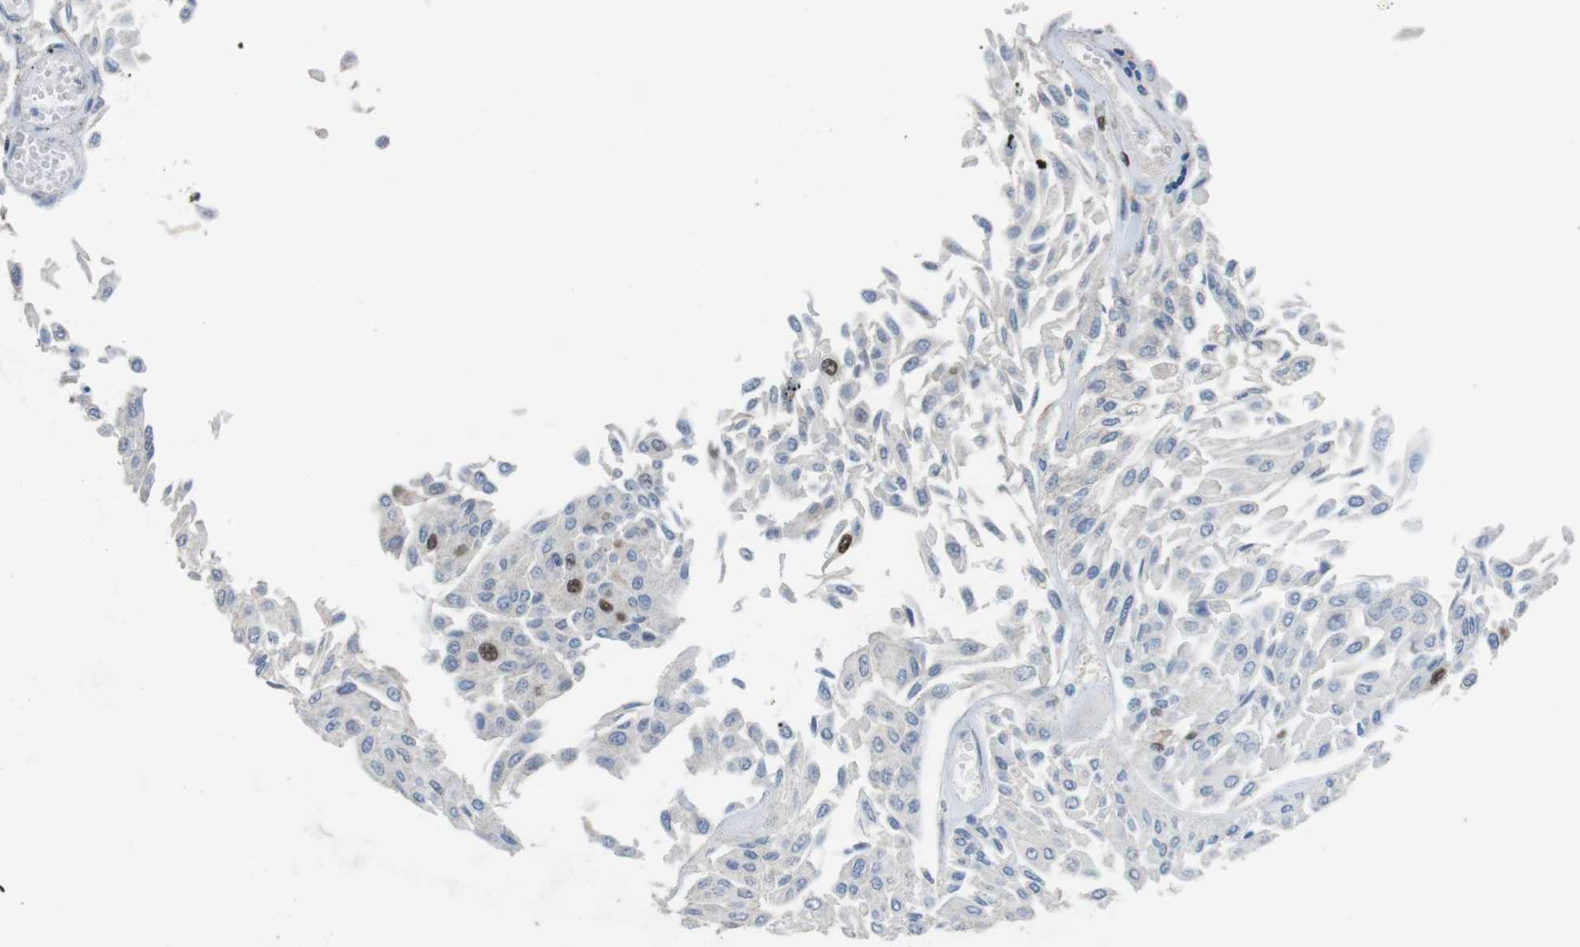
{"staining": {"intensity": "strong", "quantity": "<25%", "location": "nuclear"}, "tissue": "urothelial cancer", "cell_type": "Tumor cells", "image_type": "cancer", "snomed": [{"axis": "morphology", "description": "Urothelial carcinoma, Low grade"}, {"axis": "topography", "description": "Urinary bladder"}], "caption": "Protein staining of urothelial cancer tissue exhibits strong nuclear staining in about <25% of tumor cells.", "gene": "KPNA2", "patient": {"sex": "male", "age": 67}}